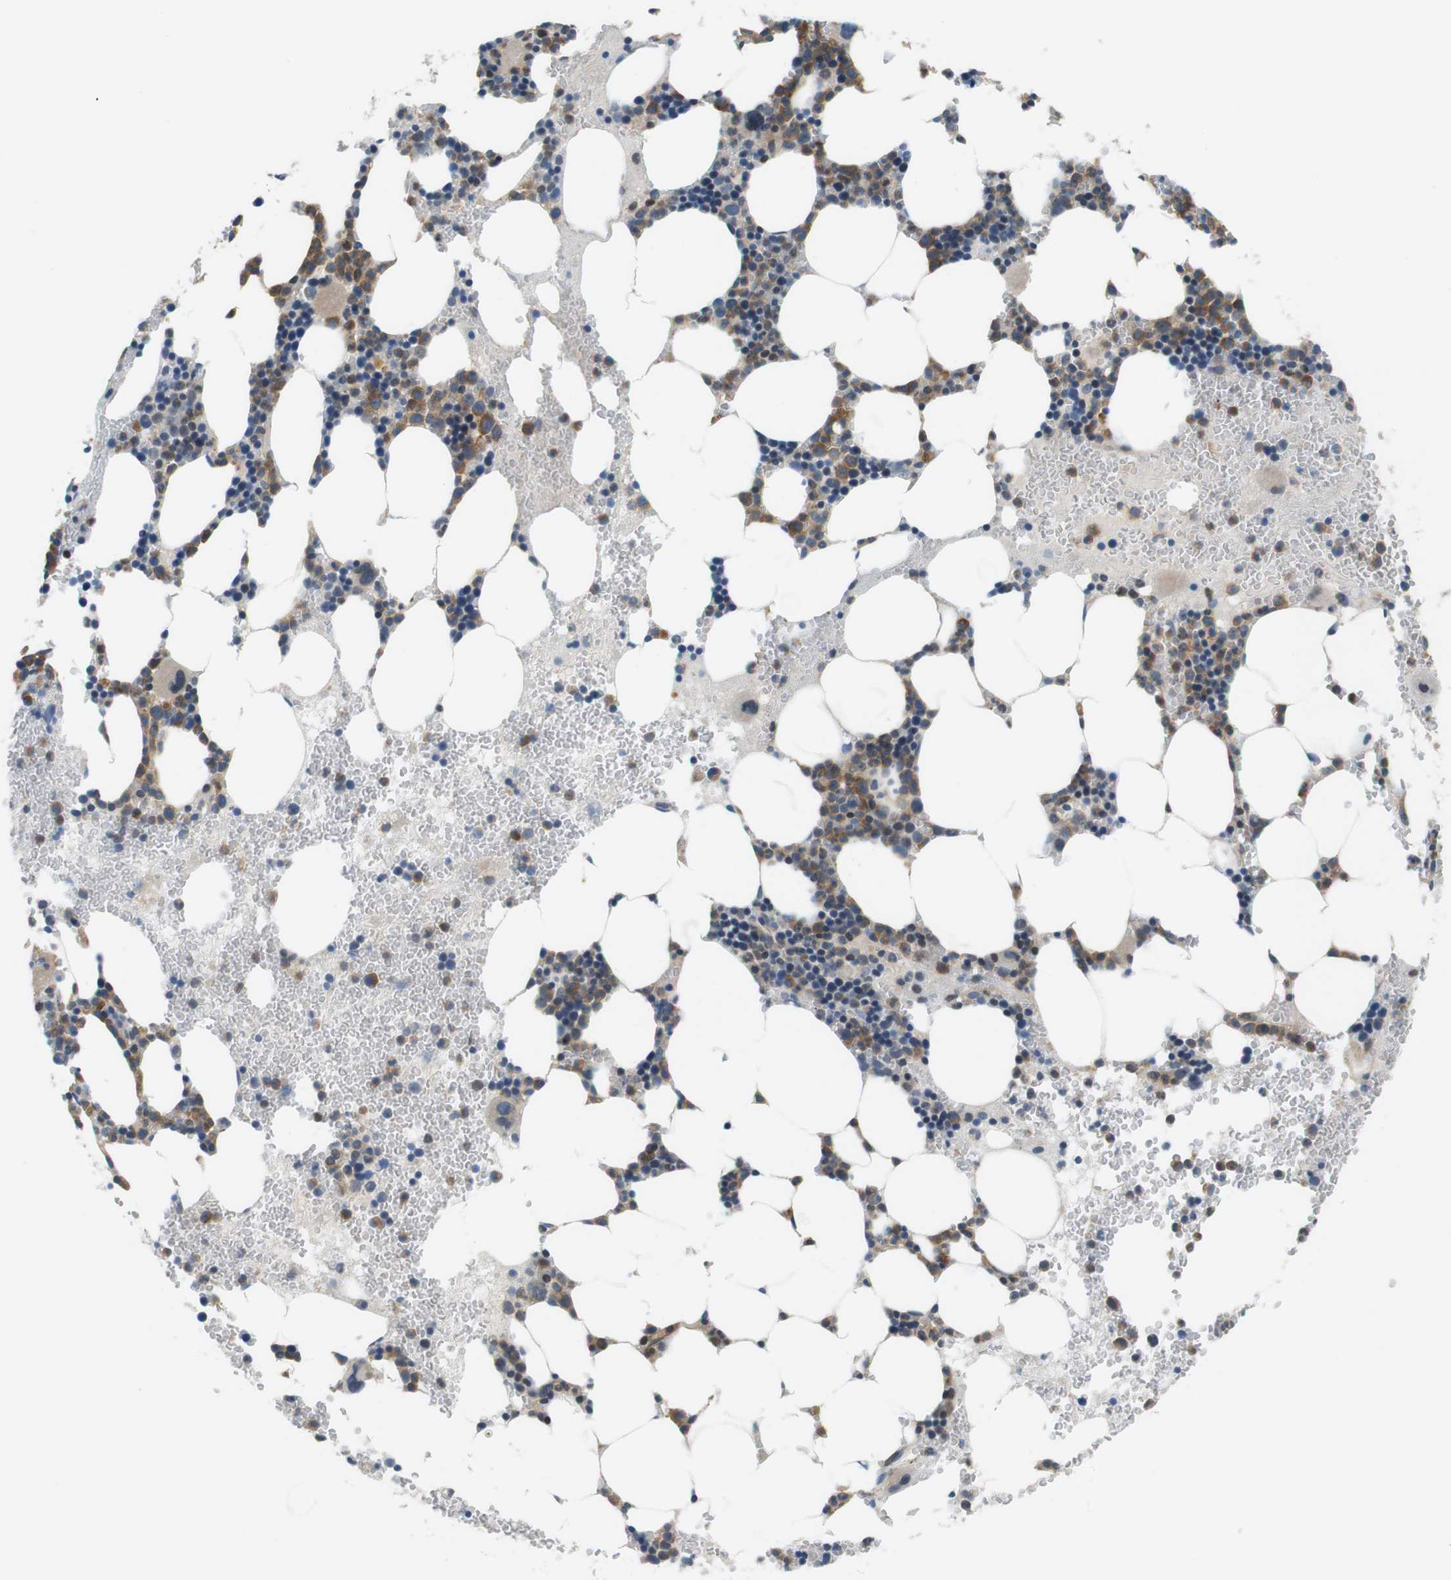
{"staining": {"intensity": "moderate", "quantity": "25%-75%", "location": "cytoplasmic/membranous"}, "tissue": "bone marrow", "cell_type": "Hematopoietic cells", "image_type": "normal", "snomed": [{"axis": "morphology", "description": "Normal tissue, NOS"}, {"axis": "morphology", "description": "Inflammation, NOS"}, {"axis": "topography", "description": "Bone marrow"}], "caption": "IHC (DAB) staining of unremarkable bone marrow reveals moderate cytoplasmic/membranous protein staining in about 25%-75% of hematopoietic cells.", "gene": "PCDH10", "patient": {"sex": "female", "age": 76}}